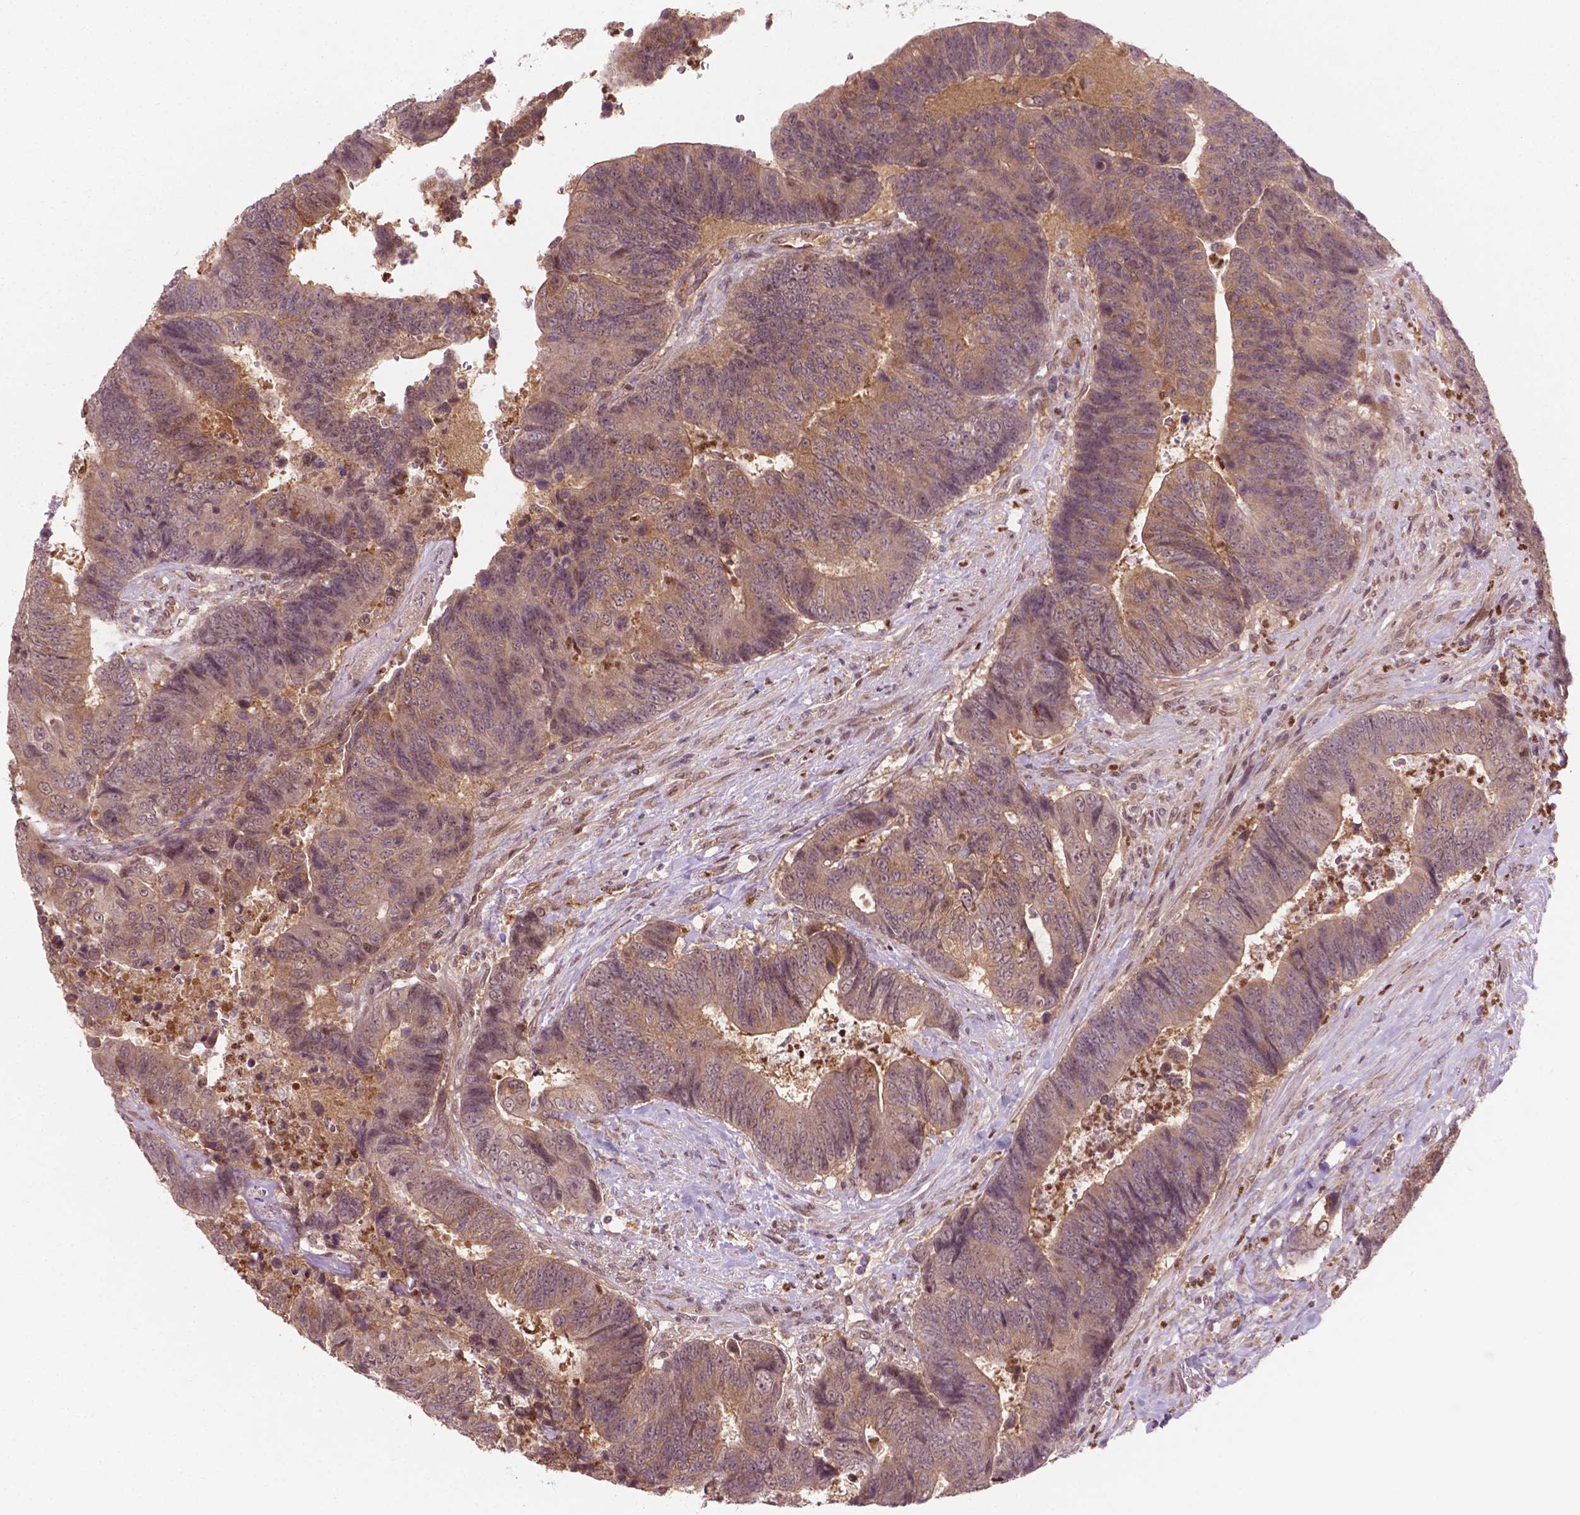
{"staining": {"intensity": "moderate", "quantity": ">75%", "location": "cytoplasmic/membranous"}, "tissue": "colorectal cancer", "cell_type": "Tumor cells", "image_type": "cancer", "snomed": [{"axis": "morphology", "description": "Adenocarcinoma, NOS"}, {"axis": "topography", "description": "Colon"}], "caption": "Brown immunohistochemical staining in colorectal cancer (adenocarcinoma) demonstrates moderate cytoplasmic/membranous positivity in approximately >75% of tumor cells.", "gene": "NFAT5", "patient": {"sex": "female", "age": 48}}